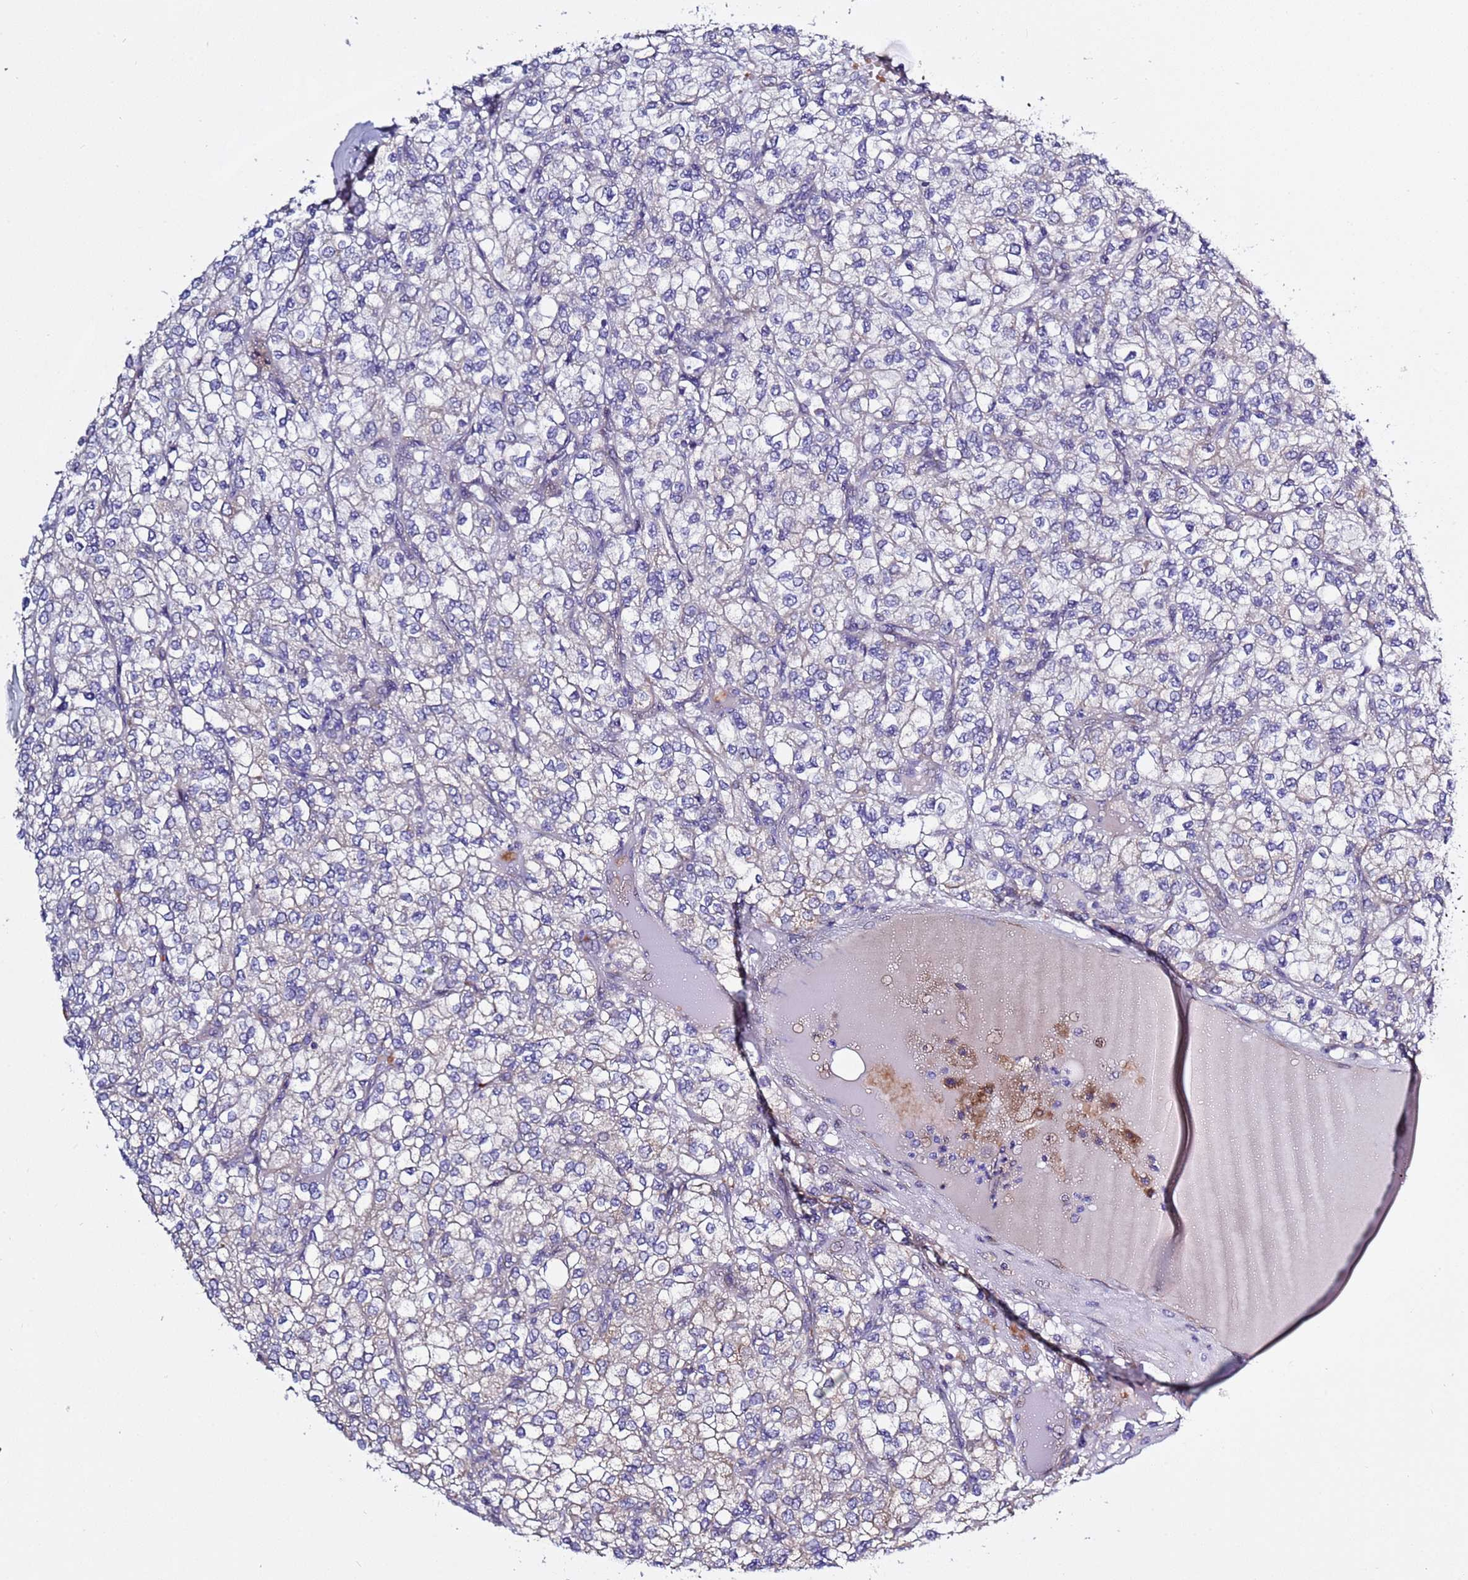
{"staining": {"intensity": "negative", "quantity": "none", "location": "none"}, "tissue": "renal cancer", "cell_type": "Tumor cells", "image_type": "cancer", "snomed": [{"axis": "morphology", "description": "Adenocarcinoma, NOS"}, {"axis": "topography", "description": "Kidney"}], "caption": "Immunohistochemistry of renal cancer (adenocarcinoma) exhibits no staining in tumor cells. (Stains: DAB immunohistochemistry (IHC) with hematoxylin counter stain, Microscopy: brightfield microscopy at high magnification).", "gene": "ABHD17B", "patient": {"sex": "male", "age": 80}}